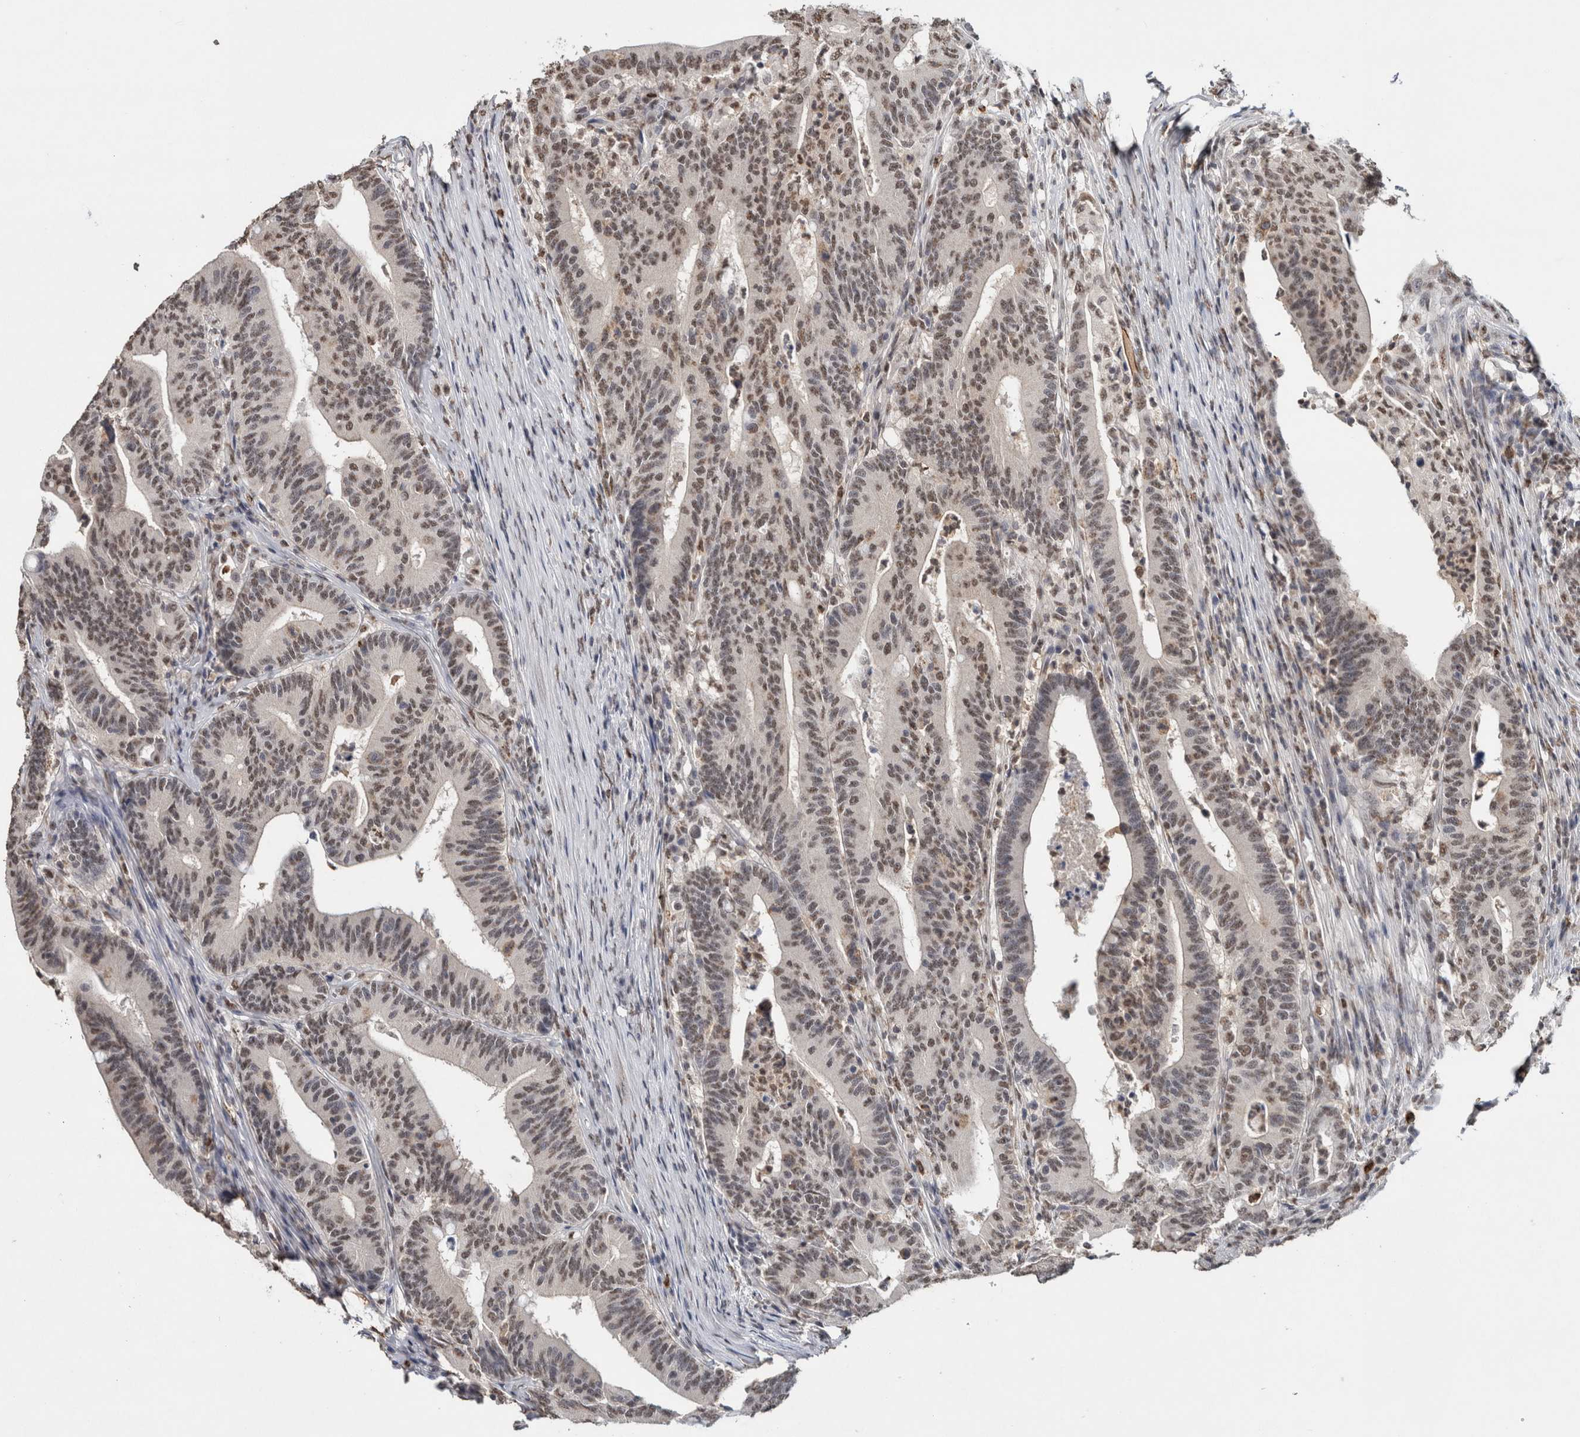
{"staining": {"intensity": "weak", "quantity": ">75%", "location": "nuclear"}, "tissue": "colorectal cancer", "cell_type": "Tumor cells", "image_type": "cancer", "snomed": [{"axis": "morphology", "description": "Adenocarcinoma, NOS"}, {"axis": "topography", "description": "Colon"}], "caption": "Protein staining of colorectal adenocarcinoma tissue reveals weak nuclear staining in about >75% of tumor cells.", "gene": "RPS6KA2", "patient": {"sex": "female", "age": 66}}